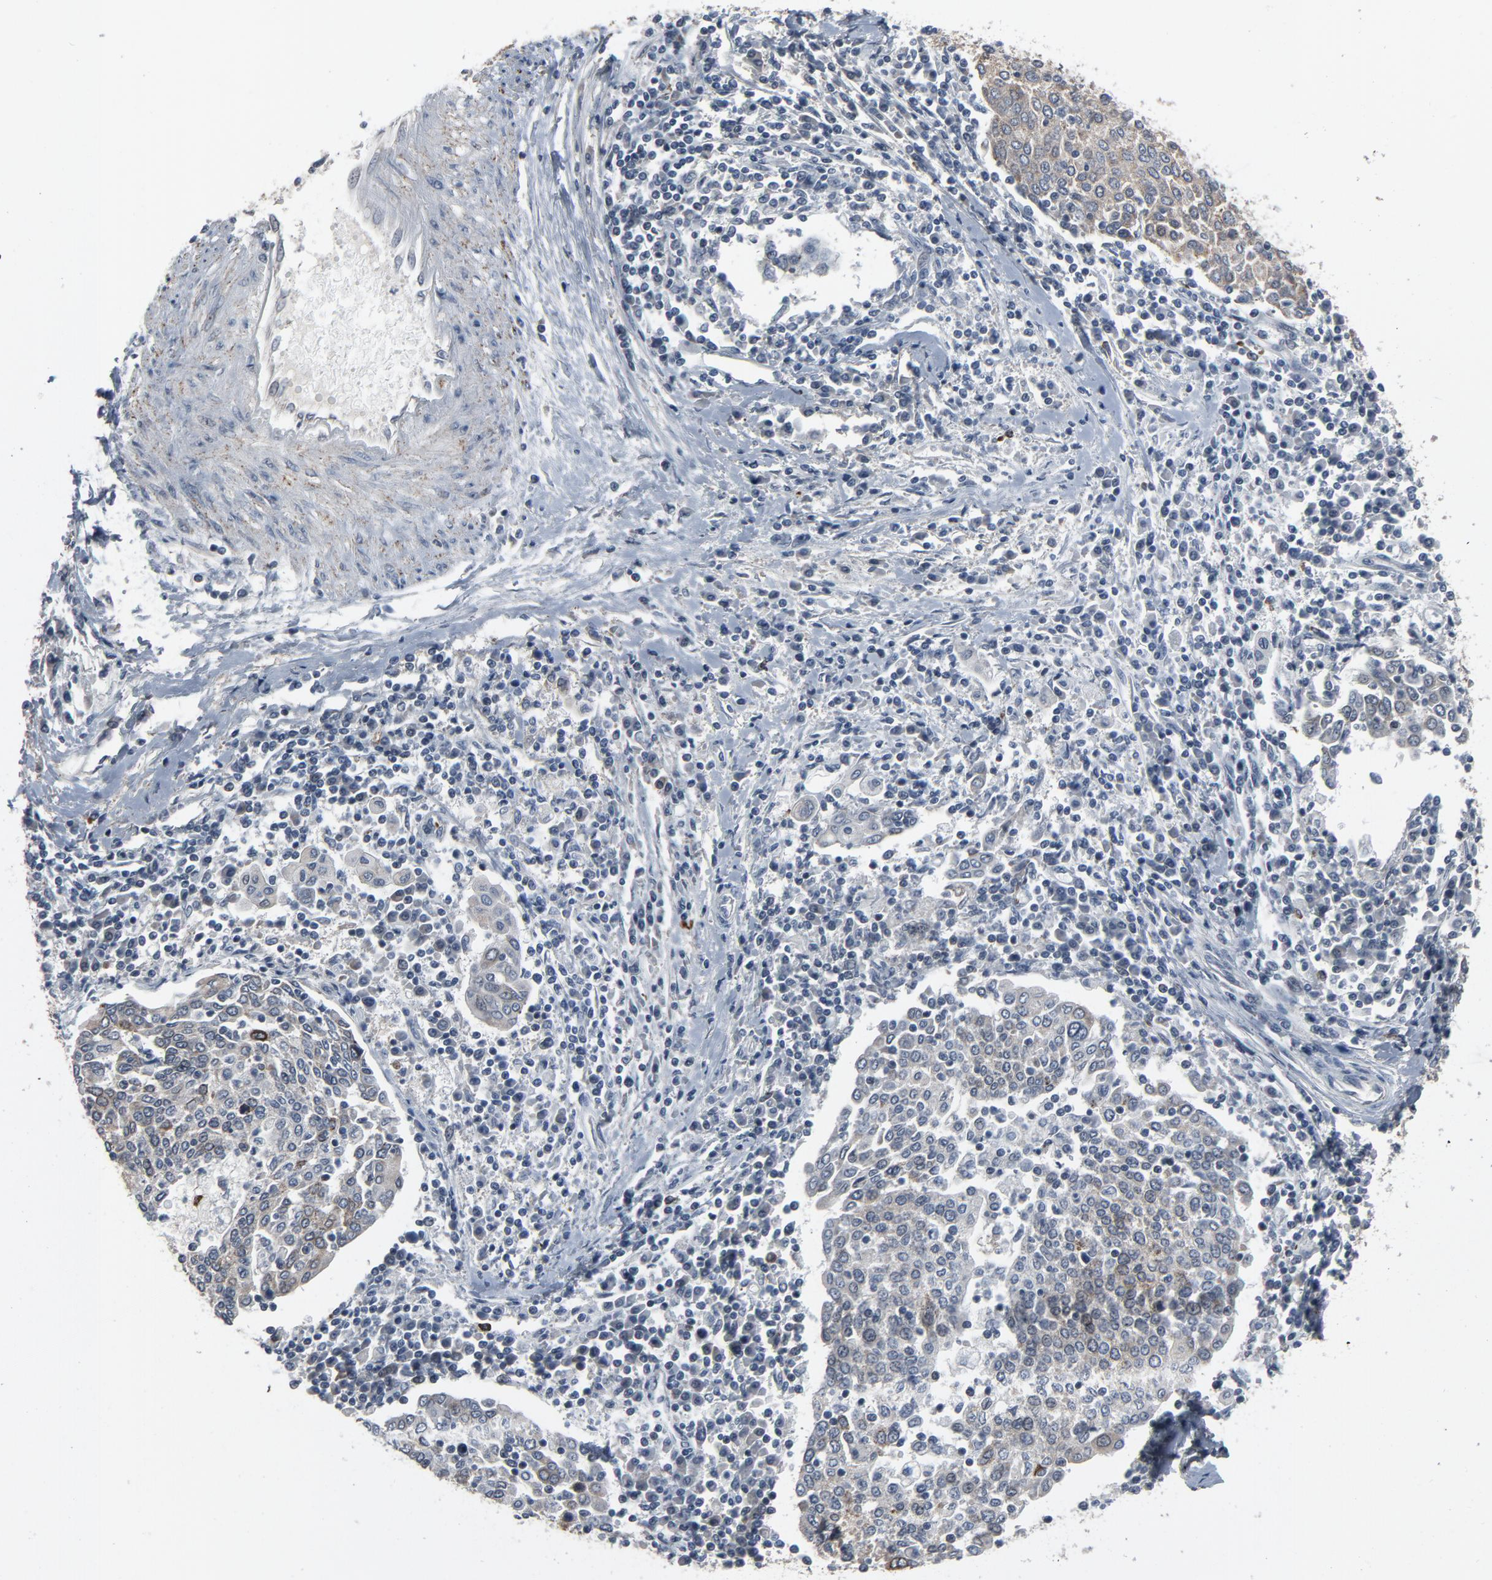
{"staining": {"intensity": "negative", "quantity": "none", "location": "none"}, "tissue": "cervical cancer", "cell_type": "Tumor cells", "image_type": "cancer", "snomed": [{"axis": "morphology", "description": "Squamous cell carcinoma, NOS"}, {"axis": "topography", "description": "Cervix"}], "caption": "An image of human cervical cancer (squamous cell carcinoma) is negative for staining in tumor cells.", "gene": "PDZD4", "patient": {"sex": "female", "age": 40}}